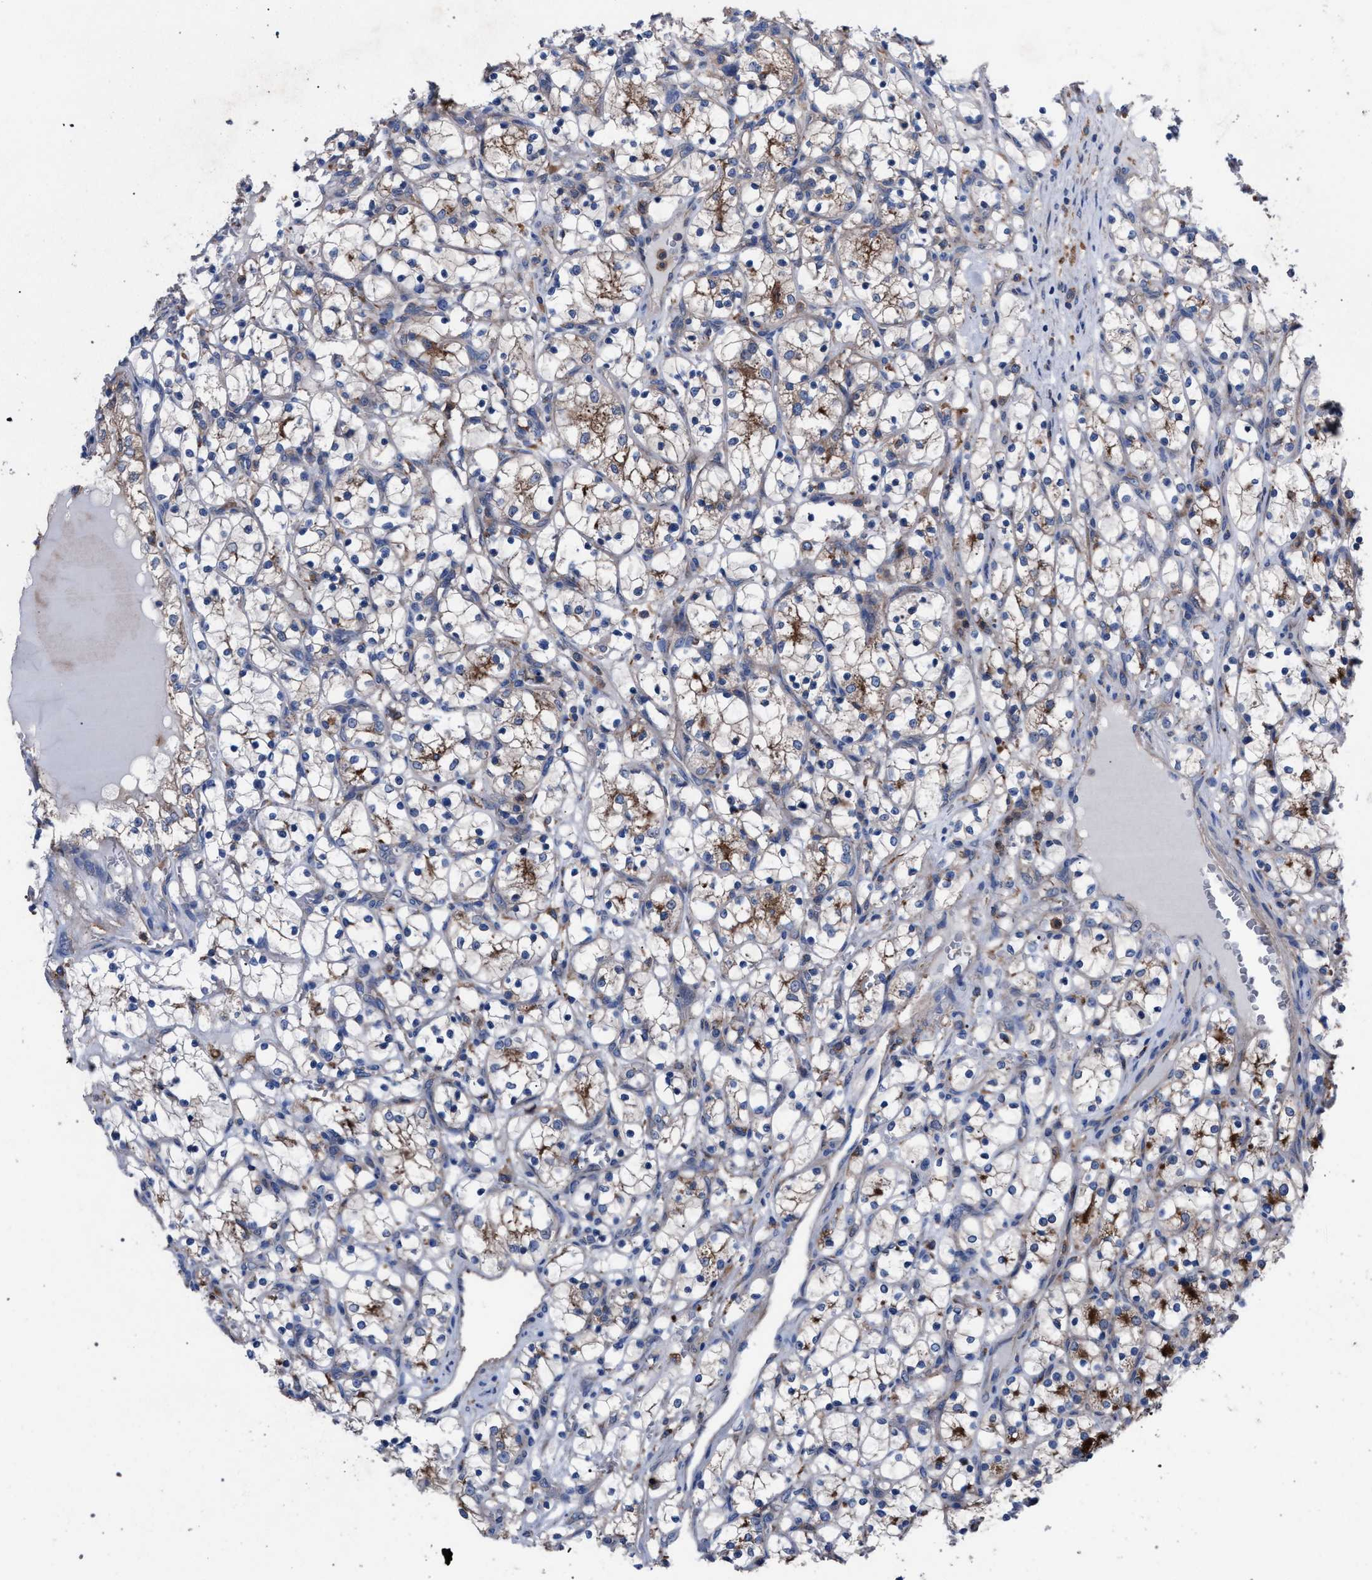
{"staining": {"intensity": "moderate", "quantity": "25%-75%", "location": "cytoplasmic/membranous"}, "tissue": "renal cancer", "cell_type": "Tumor cells", "image_type": "cancer", "snomed": [{"axis": "morphology", "description": "Adenocarcinoma, NOS"}, {"axis": "topography", "description": "Kidney"}], "caption": "Immunohistochemical staining of human renal cancer reveals medium levels of moderate cytoplasmic/membranous protein expression in about 25%-75% of tumor cells. (brown staining indicates protein expression, while blue staining denotes nuclei).", "gene": "ATP6V0A1", "patient": {"sex": "female", "age": 69}}